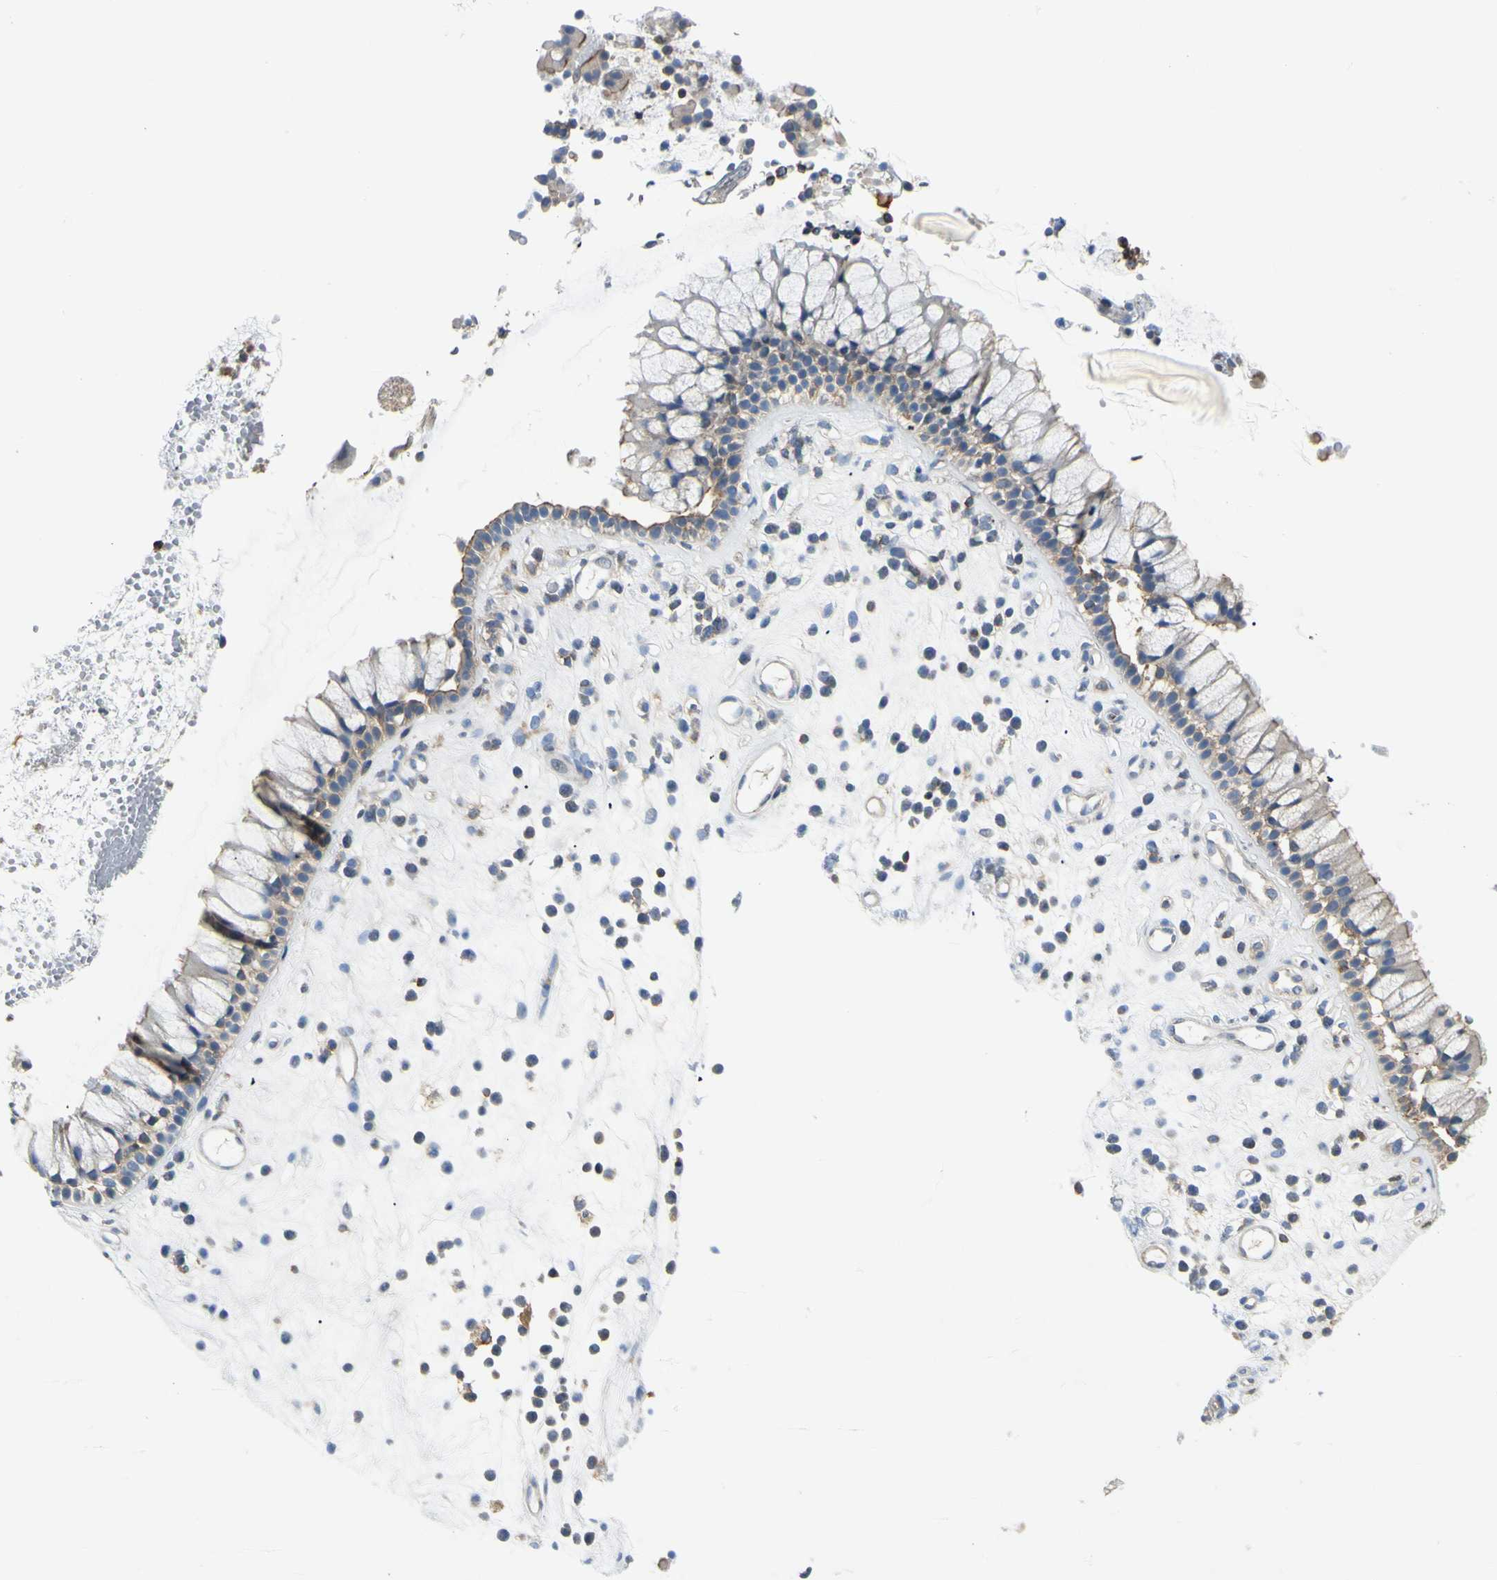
{"staining": {"intensity": "moderate", "quantity": ">75%", "location": "cytoplasmic/membranous"}, "tissue": "nasopharynx", "cell_type": "Respiratory epithelial cells", "image_type": "normal", "snomed": [{"axis": "morphology", "description": "Normal tissue, NOS"}, {"axis": "topography", "description": "Nasopharynx"}], "caption": "Immunohistochemistry of unremarkable human nasopharynx displays medium levels of moderate cytoplasmic/membranous staining in approximately >75% of respiratory epithelial cells.", "gene": "CAPZA2", "patient": {"sex": "male", "age": 13}}